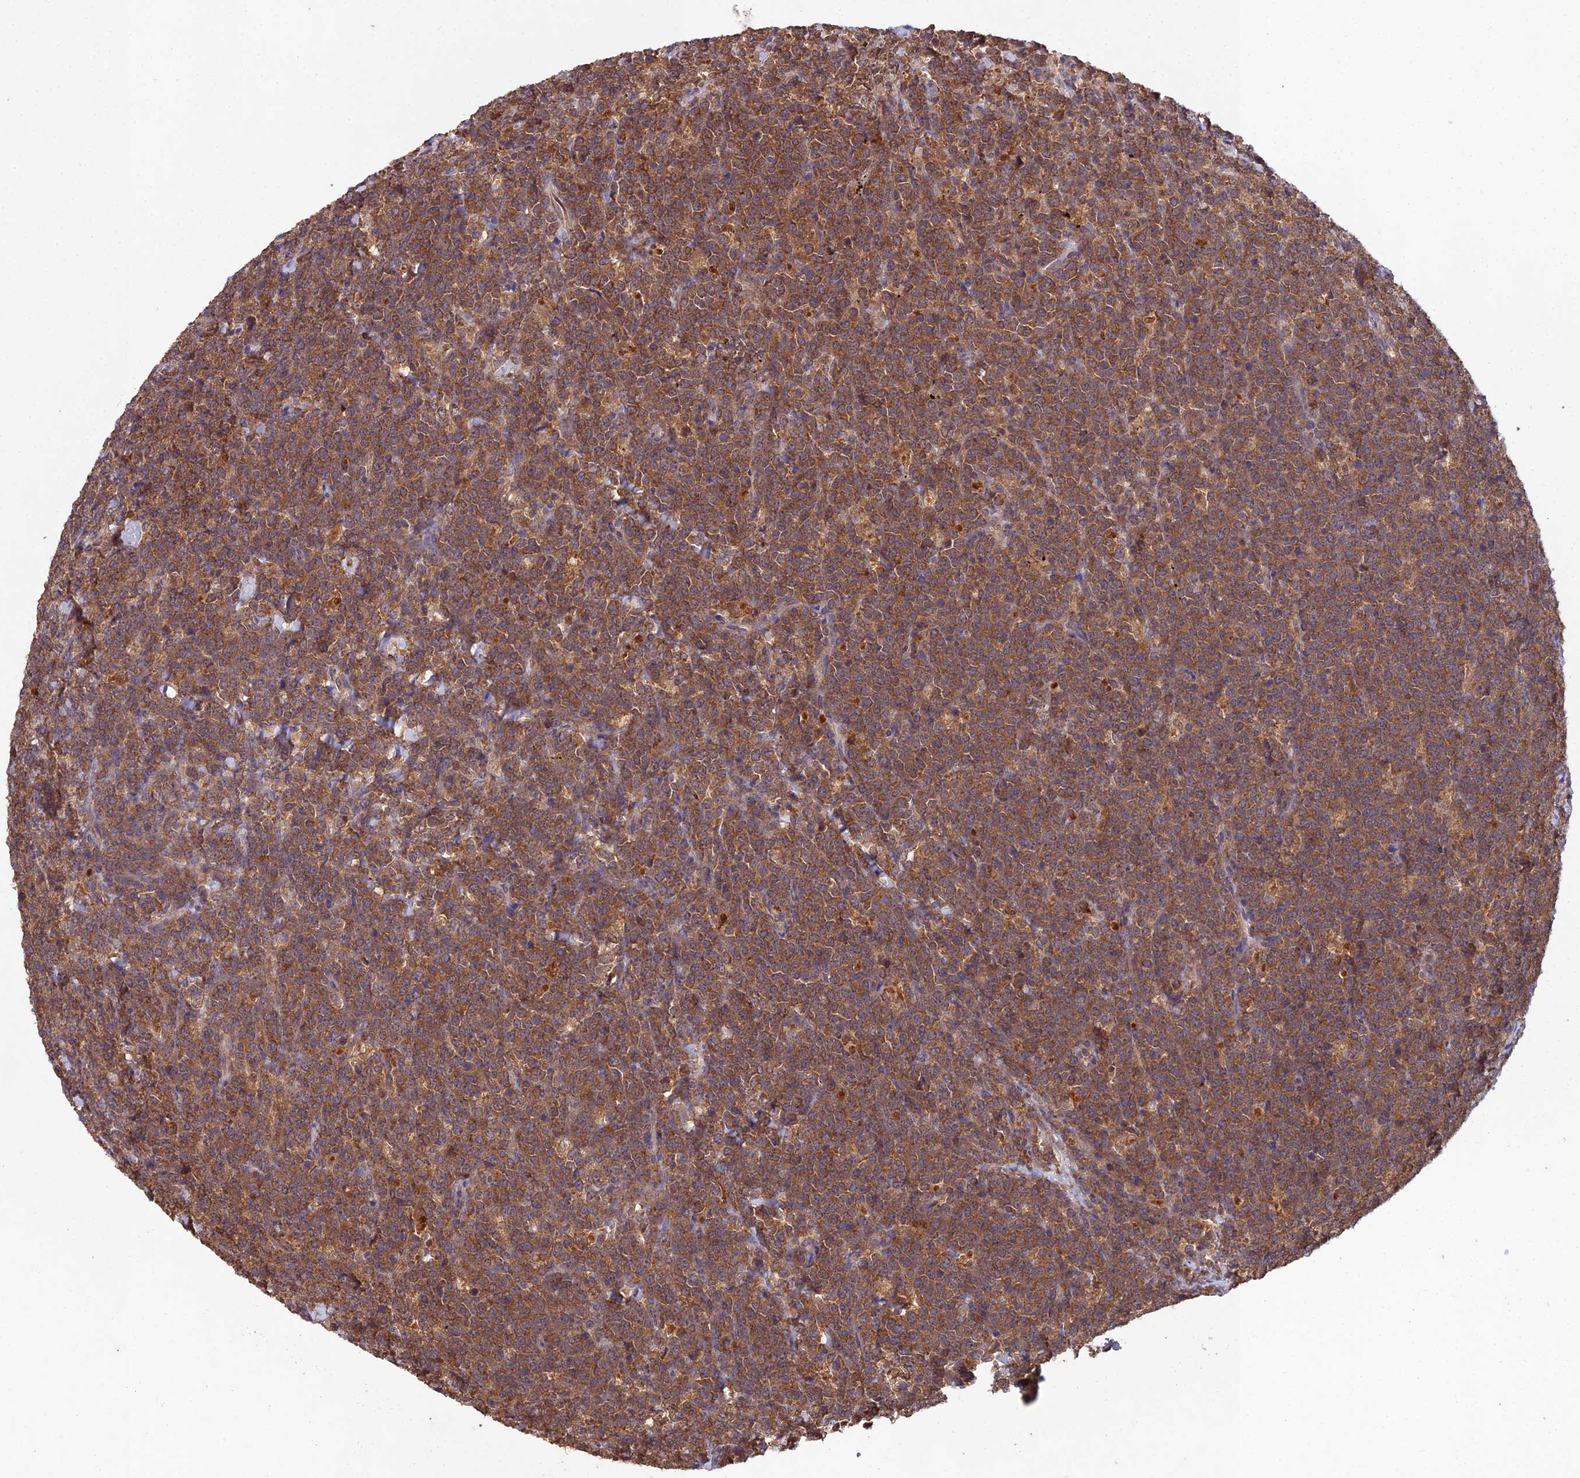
{"staining": {"intensity": "moderate", "quantity": ">75%", "location": "cytoplasmic/membranous"}, "tissue": "lymphoma", "cell_type": "Tumor cells", "image_type": "cancer", "snomed": [{"axis": "morphology", "description": "Malignant lymphoma, non-Hodgkin's type, High grade"}, {"axis": "topography", "description": "Small intestine"}], "caption": "About >75% of tumor cells in lymphoma demonstrate moderate cytoplasmic/membranous protein staining as visualized by brown immunohistochemical staining.", "gene": "TMEM258", "patient": {"sex": "male", "age": 8}}